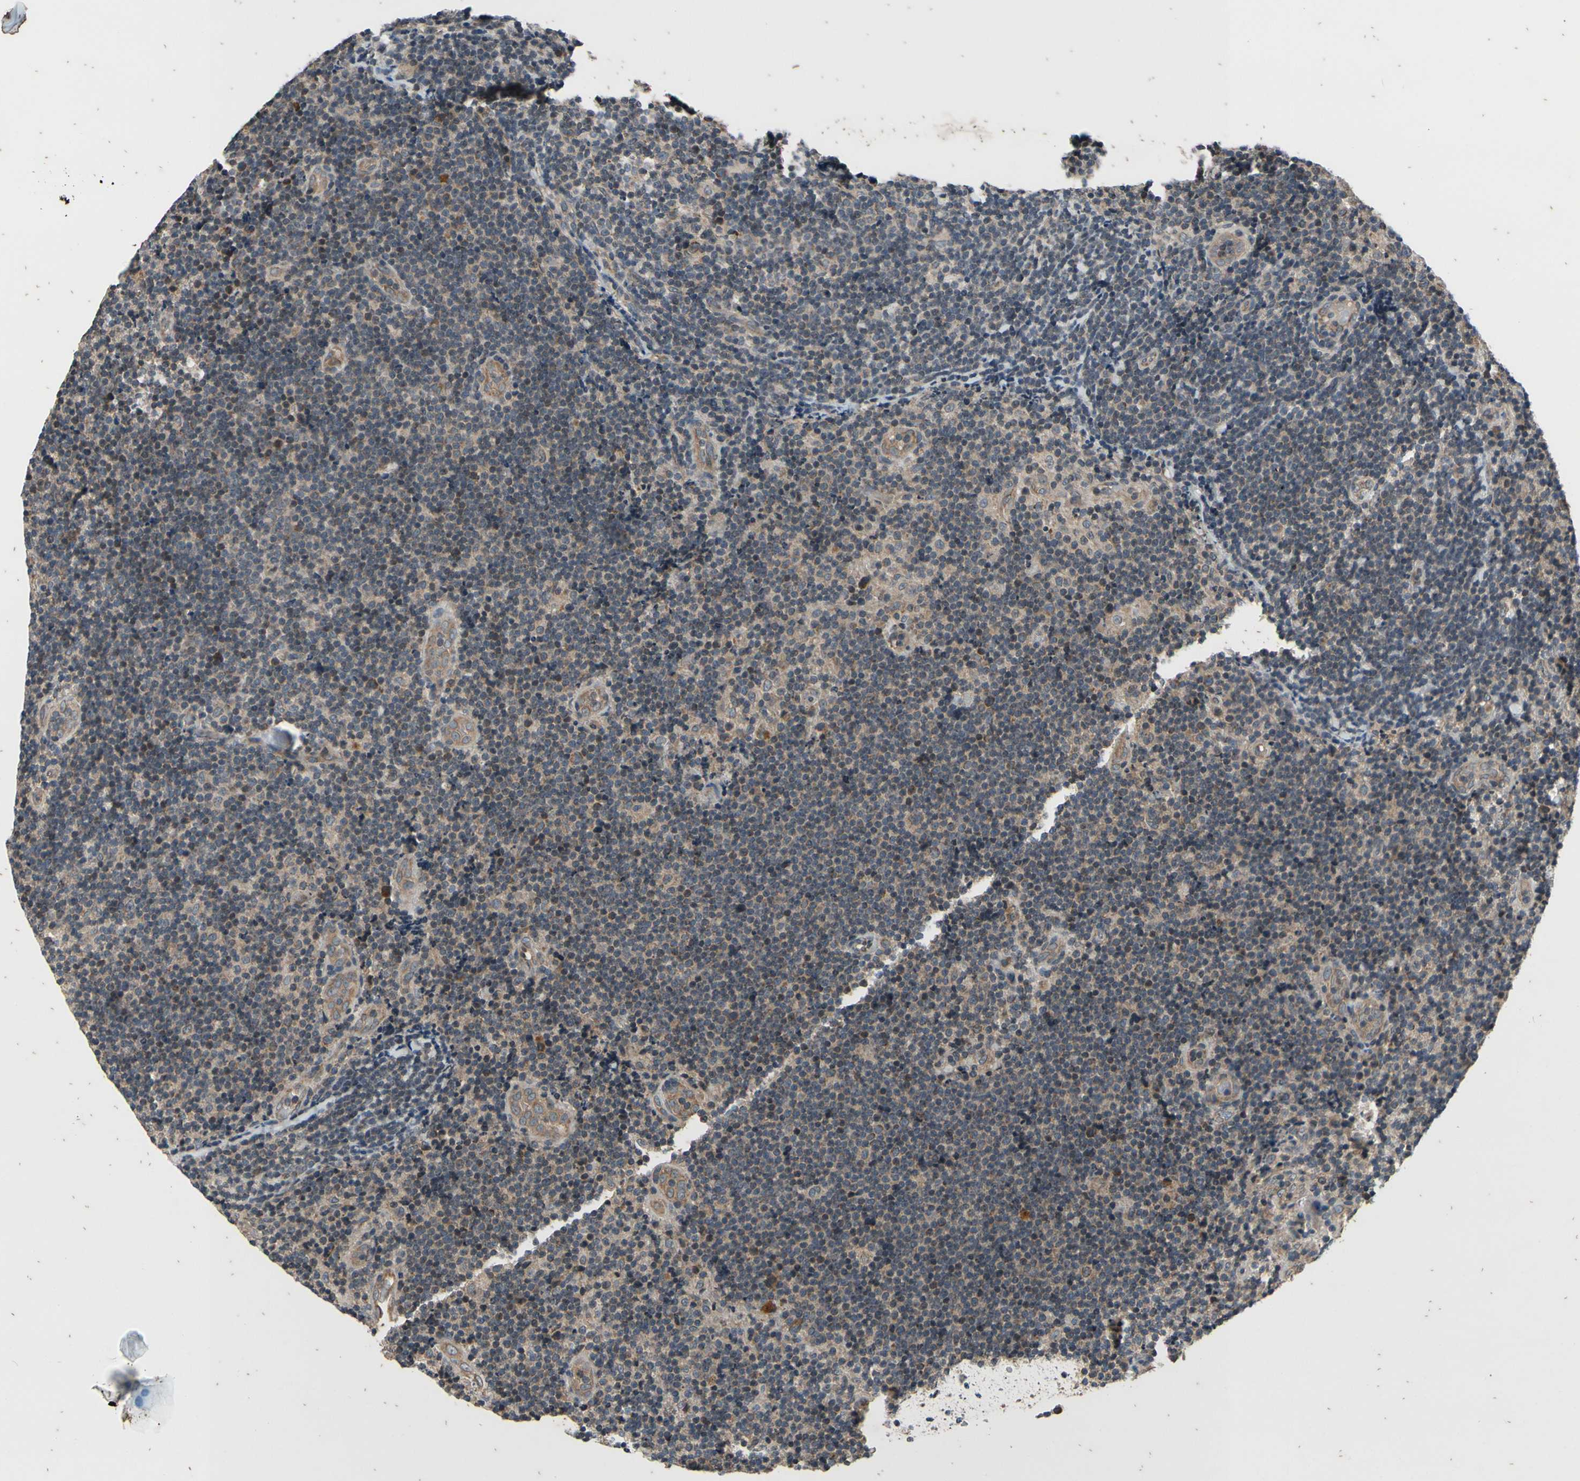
{"staining": {"intensity": "moderate", "quantity": "<25%", "location": "cytoplasmic/membranous"}, "tissue": "lymphoma", "cell_type": "Tumor cells", "image_type": "cancer", "snomed": [{"axis": "morphology", "description": "Malignant lymphoma, non-Hodgkin's type, Low grade"}, {"axis": "topography", "description": "Lymph node"}], "caption": "A brown stain highlights moderate cytoplasmic/membranous positivity of a protein in human malignant lymphoma, non-Hodgkin's type (low-grade) tumor cells.", "gene": "MBTPS2", "patient": {"sex": "male", "age": 83}}